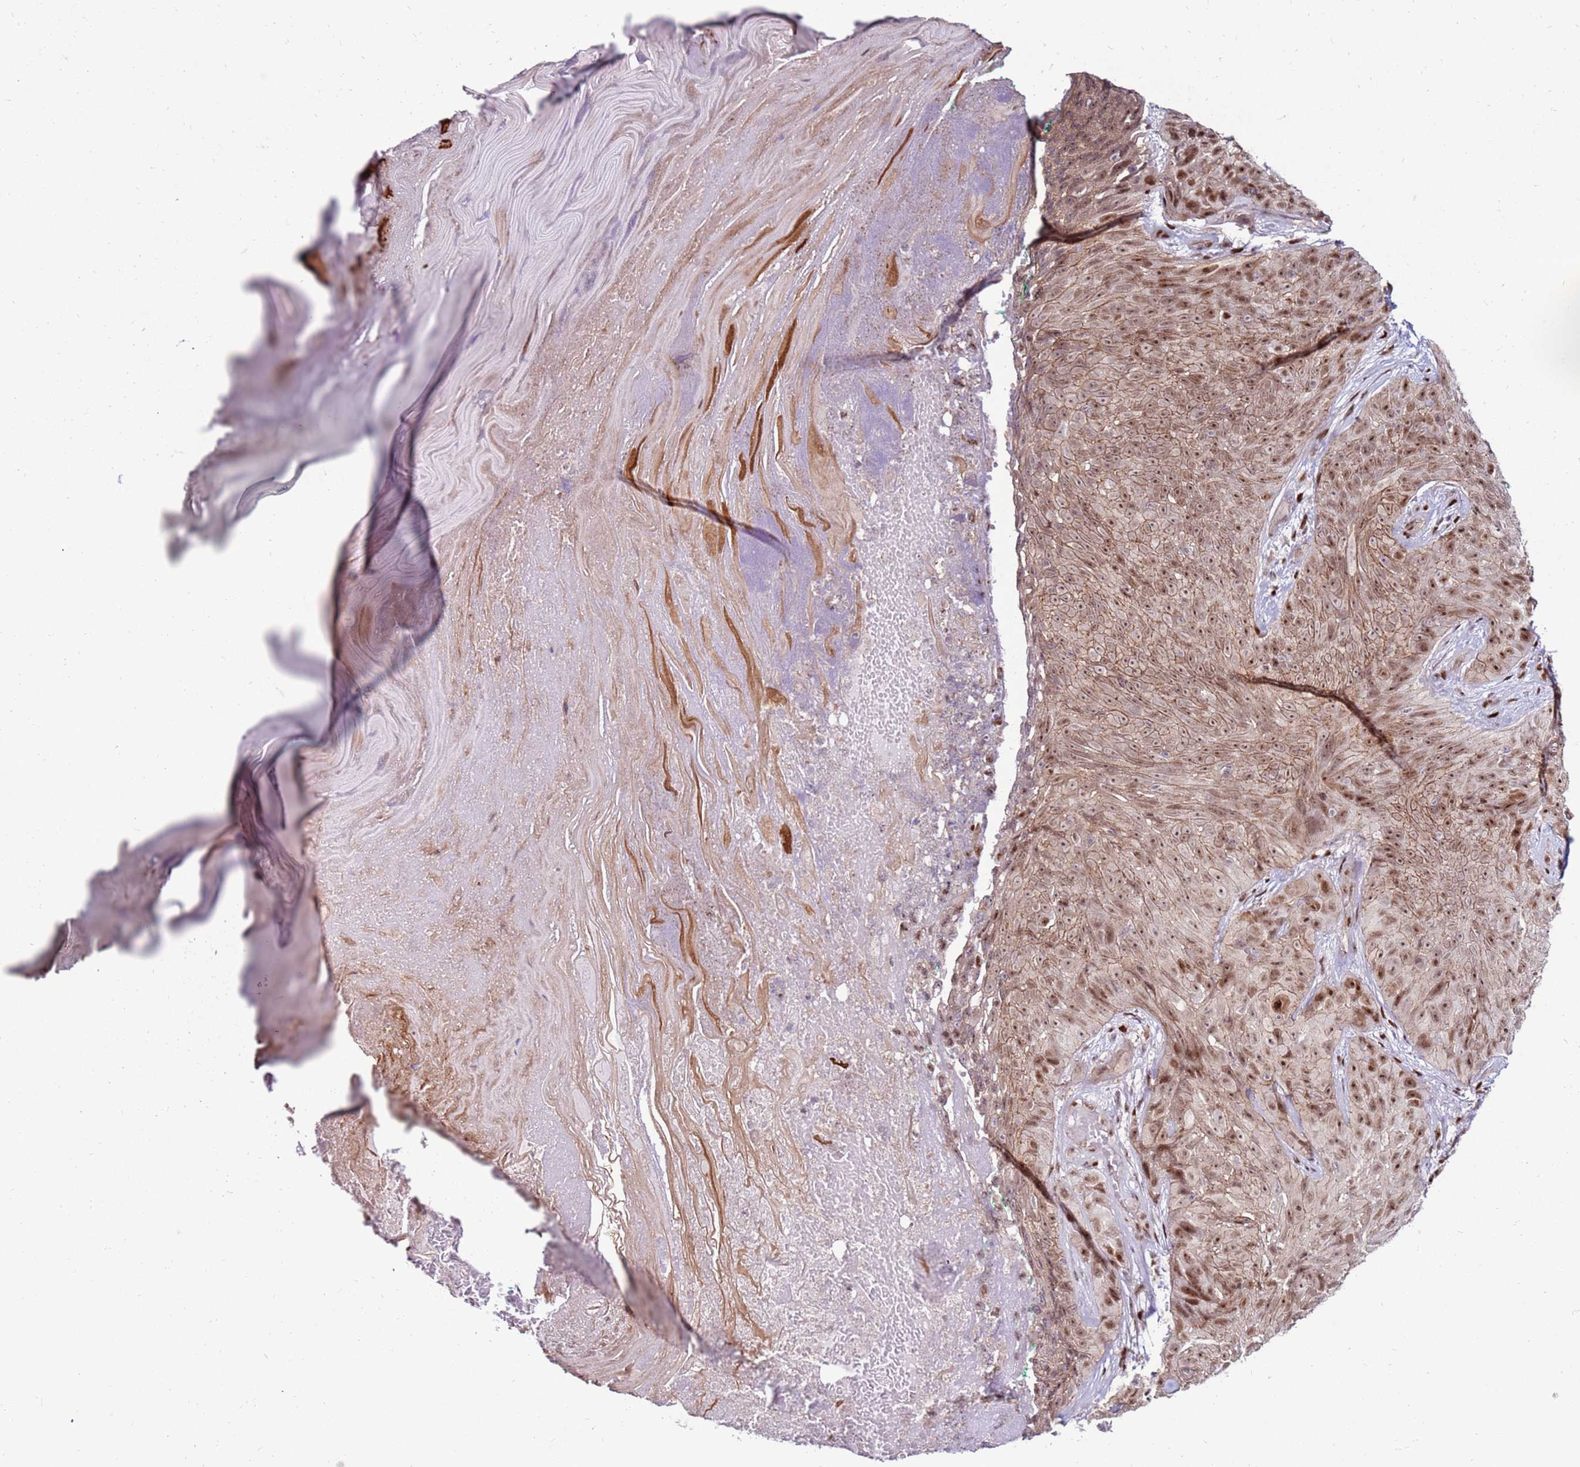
{"staining": {"intensity": "moderate", "quantity": ">75%", "location": "cytoplasmic/membranous,nuclear"}, "tissue": "skin cancer", "cell_type": "Tumor cells", "image_type": "cancer", "snomed": [{"axis": "morphology", "description": "Squamous cell carcinoma, NOS"}, {"axis": "topography", "description": "Skin"}], "caption": "Tumor cells reveal medium levels of moderate cytoplasmic/membranous and nuclear positivity in about >75% of cells in skin squamous cell carcinoma. The staining is performed using DAB (3,3'-diaminobenzidine) brown chromogen to label protein expression. The nuclei are counter-stained blue using hematoxylin.", "gene": "KPNA4", "patient": {"sex": "female", "age": 87}}